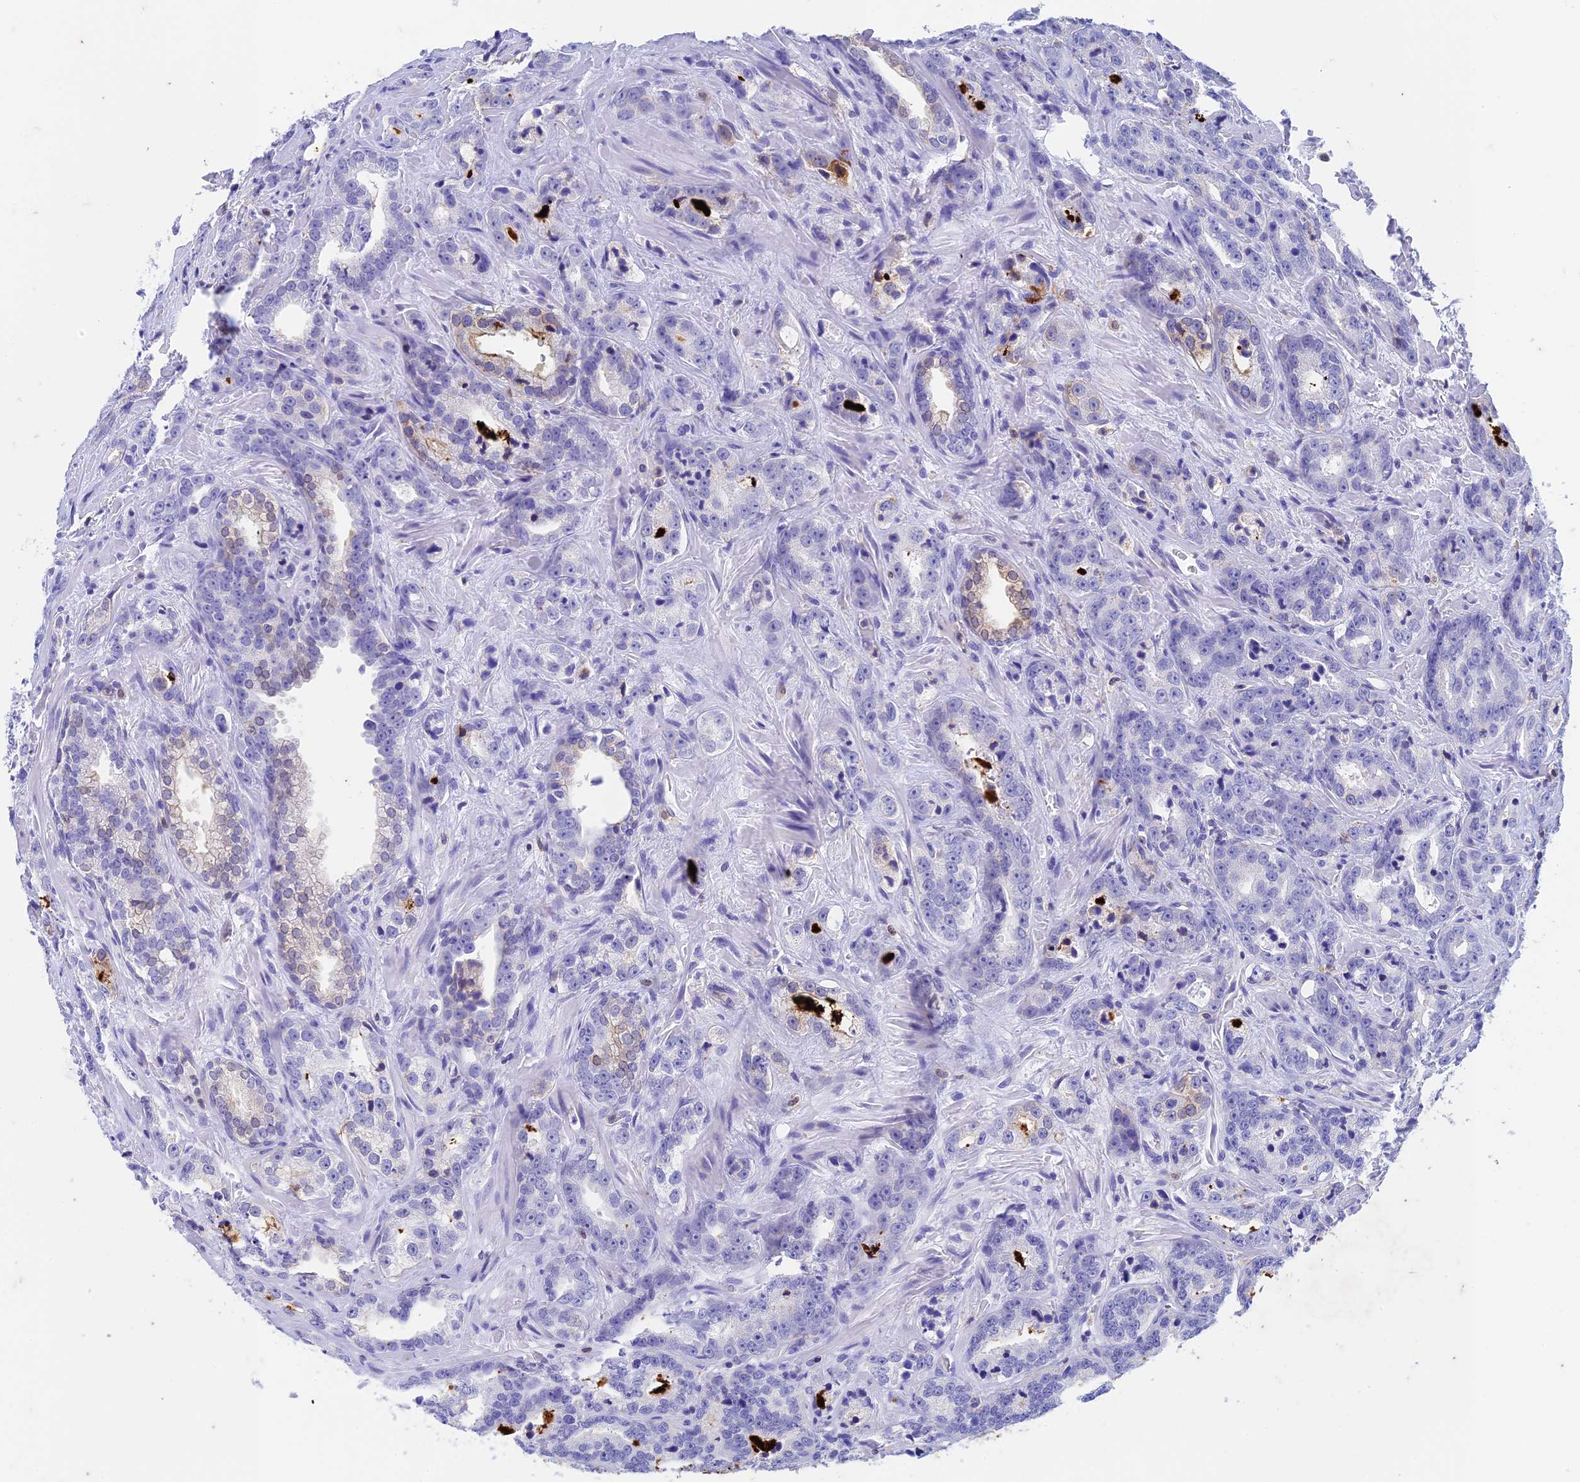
{"staining": {"intensity": "negative", "quantity": "none", "location": "none"}, "tissue": "prostate cancer", "cell_type": "Tumor cells", "image_type": "cancer", "snomed": [{"axis": "morphology", "description": "Adenocarcinoma, High grade"}, {"axis": "topography", "description": "Prostate"}], "caption": "Tumor cells show no significant expression in prostate cancer.", "gene": "FGF7", "patient": {"sex": "male", "age": 62}}